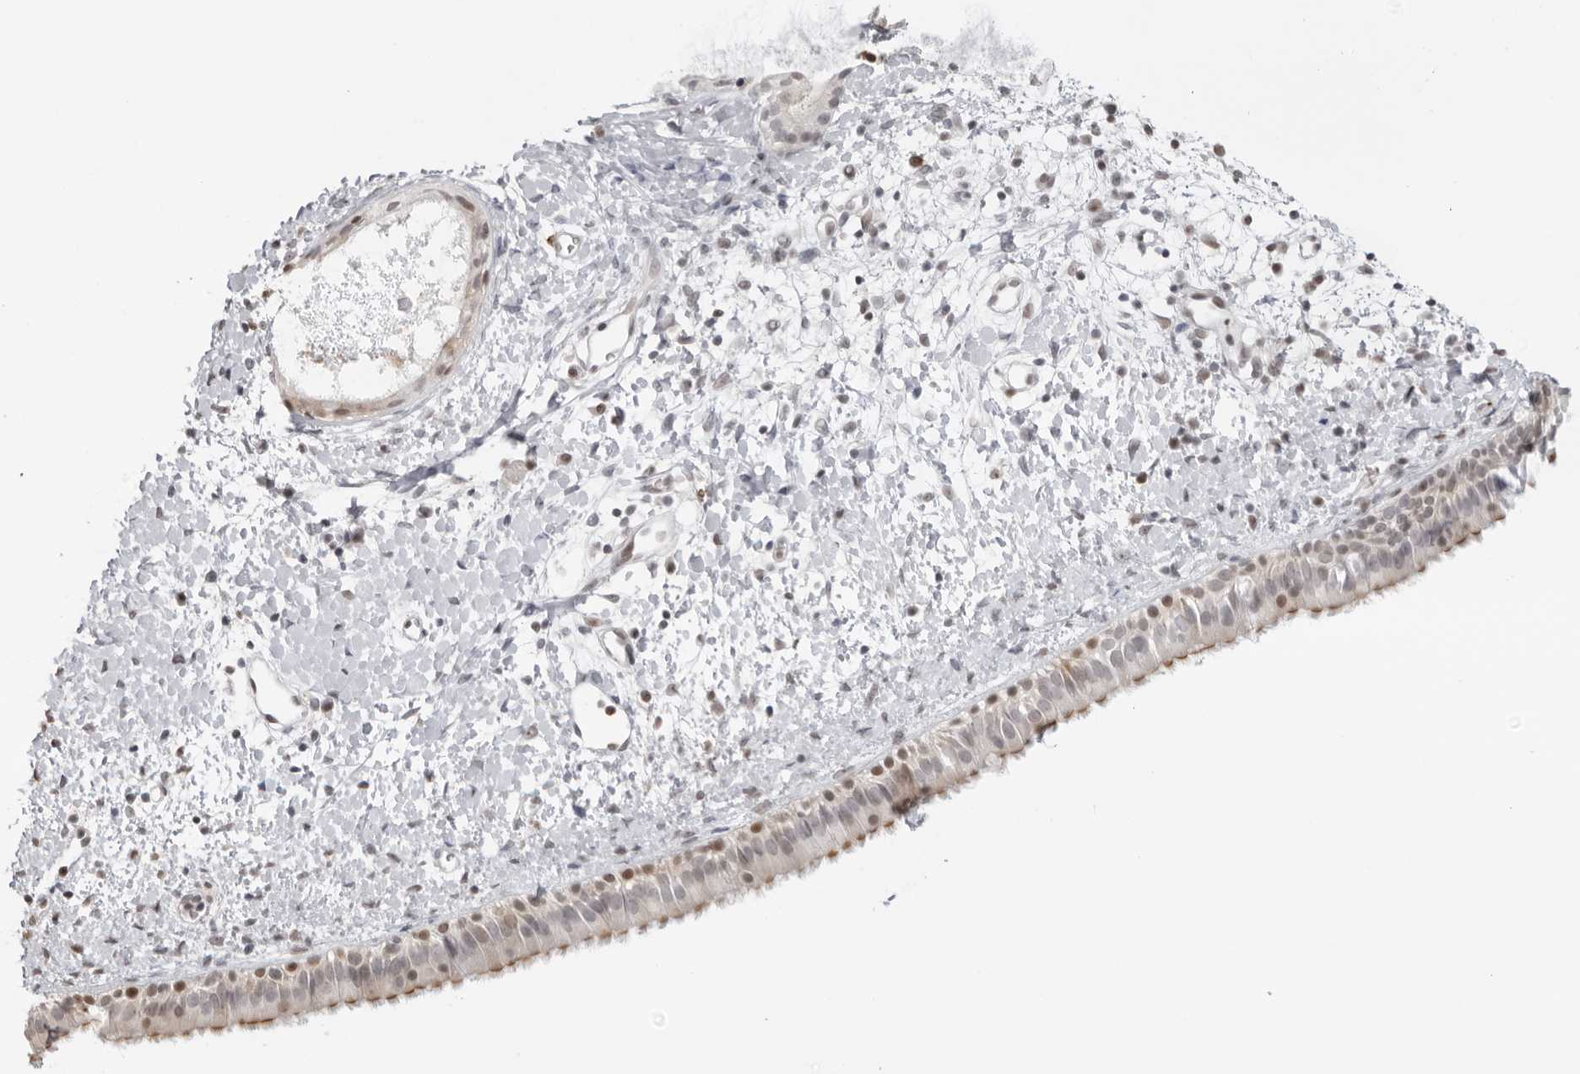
{"staining": {"intensity": "moderate", "quantity": "<25%", "location": "cytoplasmic/membranous,nuclear"}, "tissue": "nasopharynx", "cell_type": "Respiratory epithelial cells", "image_type": "normal", "snomed": [{"axis": "morphology", "description": "Normal tissue, NOS"}, {"axis": "topography", "description": "Nasopharynx"}], "caption": "Protein staining shows moderate cytoplasmic/membranous,nuclear positivity in approximately <25% of respiratory epithelial cells in unremarkable nasopharynx.", "gene": "RNF146", "patient": {"sex": "male", "age": 22}}